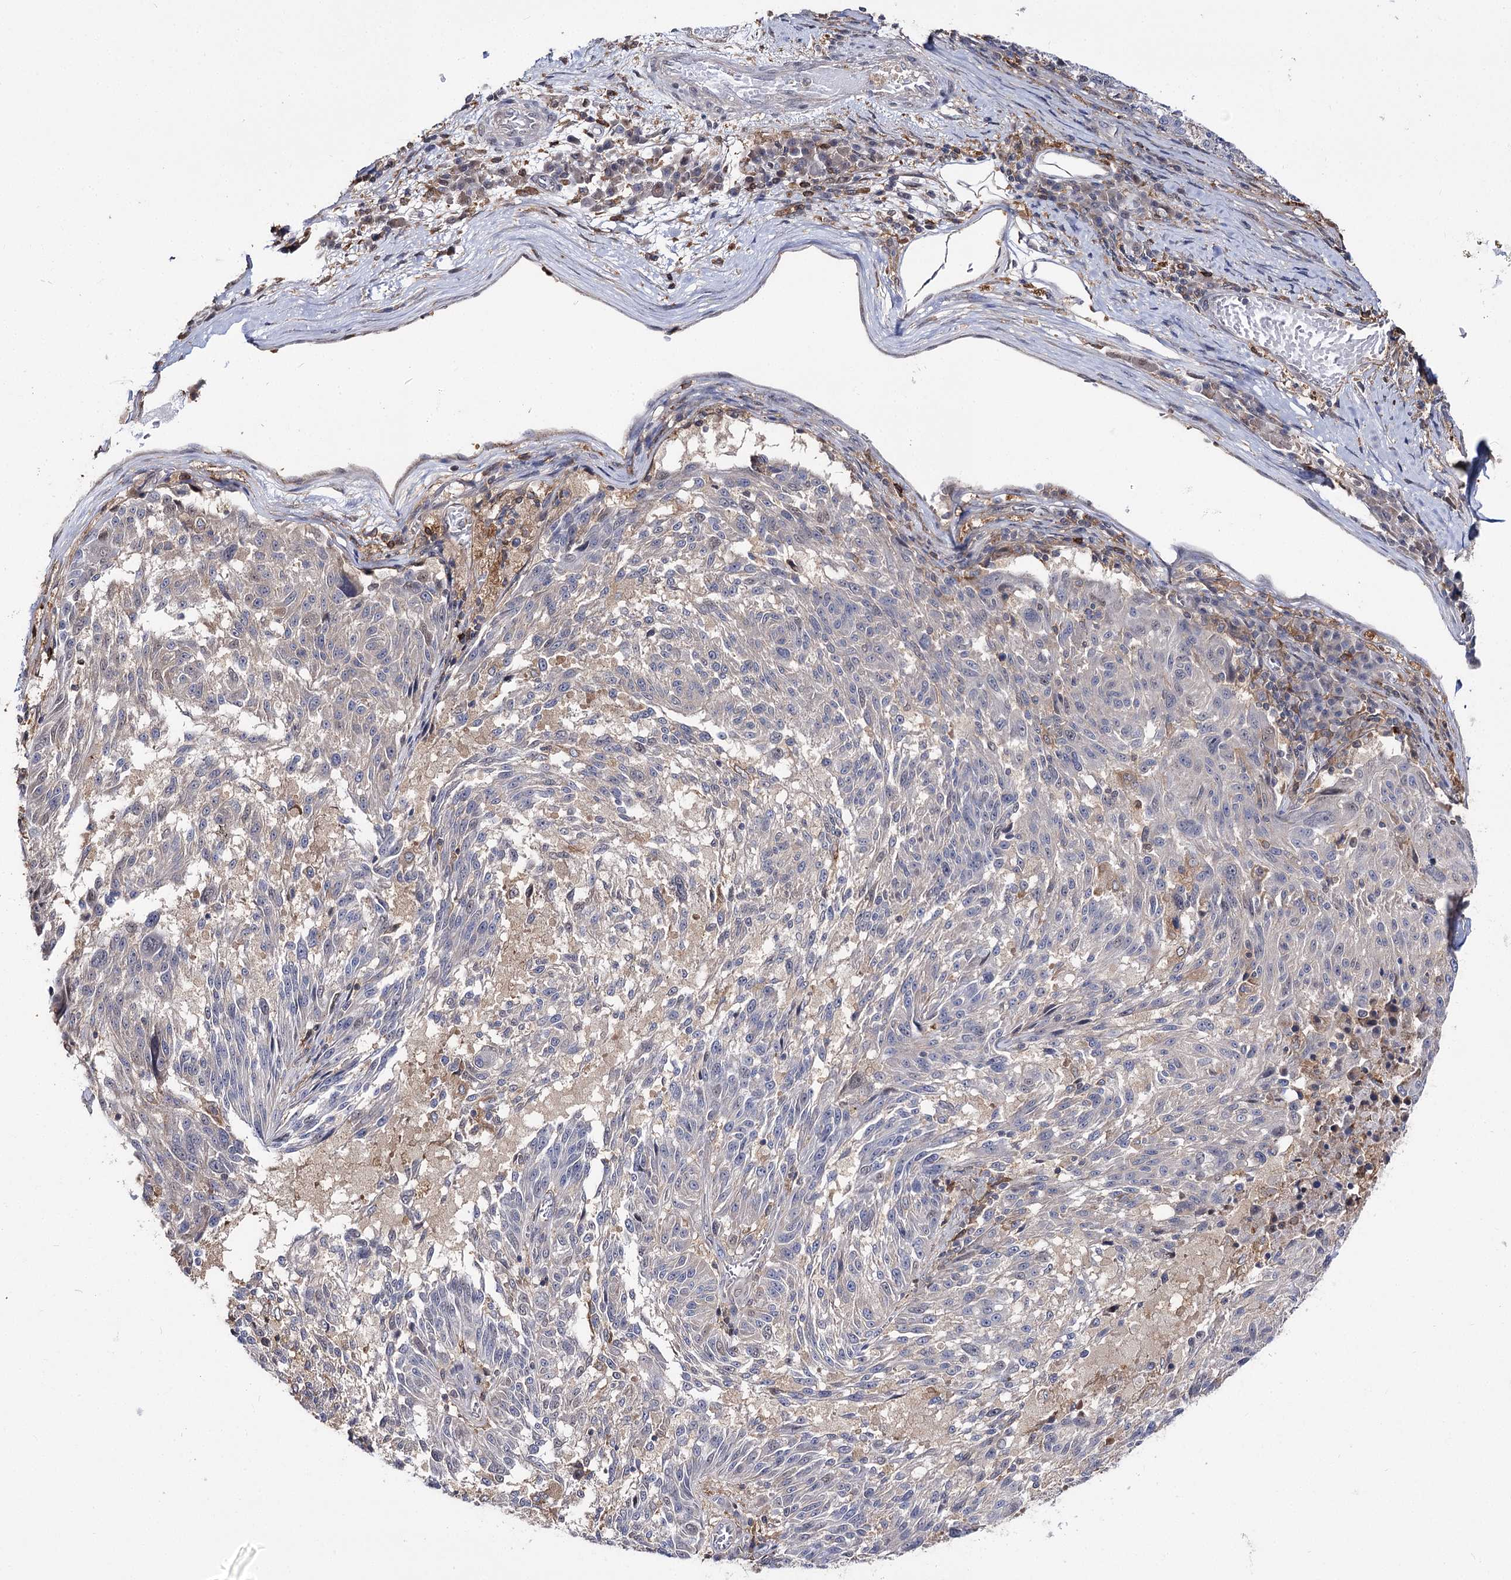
{"staining": {"intensity": "negative", "quantity": "none", "location": "none"}, "tissue": "melanoma", "cell_type": "Tumor cells", "image_type": "cancer", "snomed": [{"axis": "morphology", "description": "Malignant melanoma, NOS"}, {"axis": "topography", "description": "Skin"}], "caption": "Histopathology image shows no protein positivity in tumor cells of melanoma tissue.", "gene": "UGP2", "patient": {"sex": "male", "age": 53}}